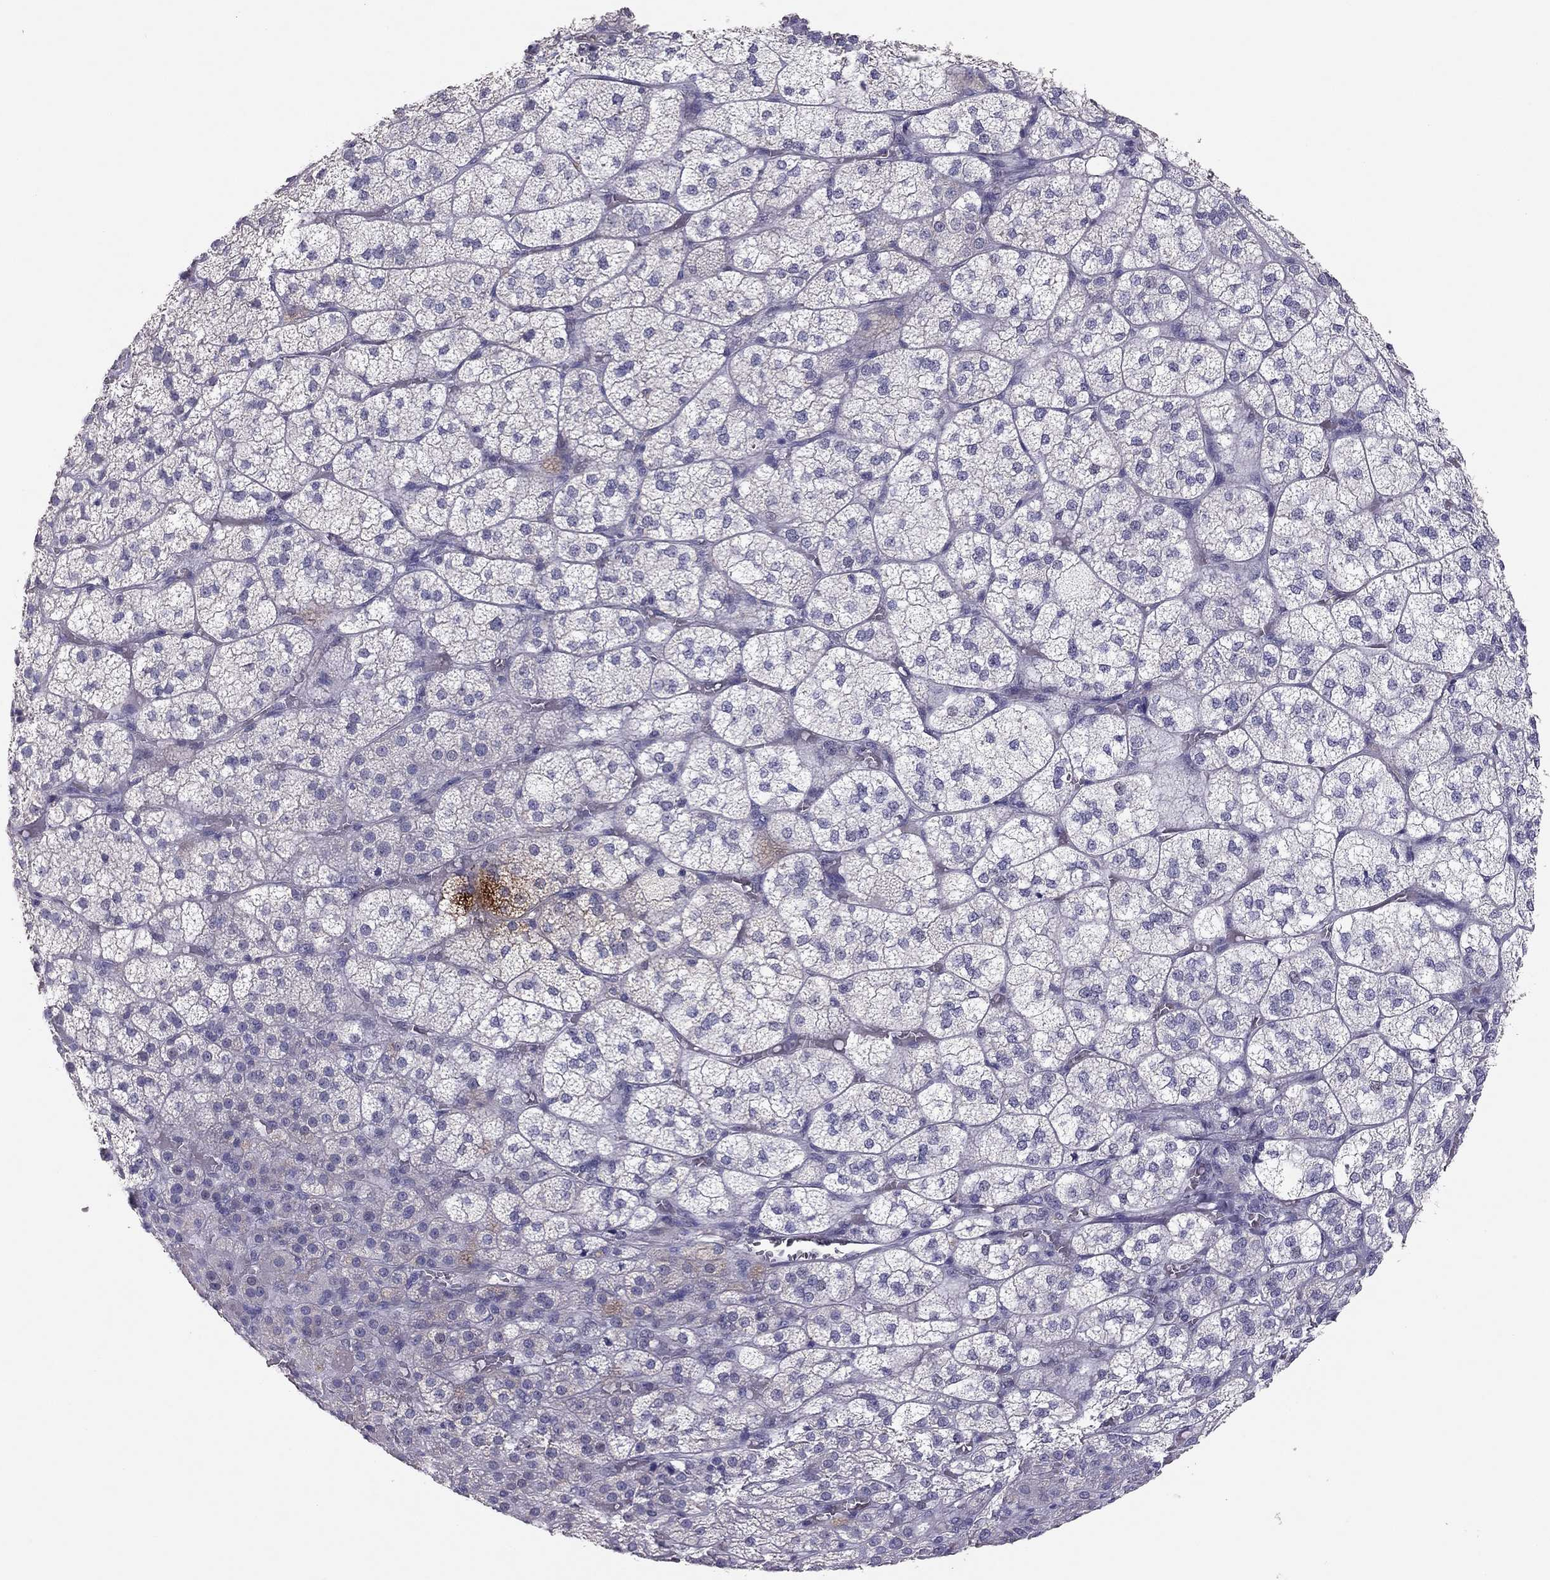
{"staining": {"intensity": "negative", "quantity": "none", "location": "none"}, "tissue": "adrenal gland", "cell_type": "Glandular cells", "image_type": "normal", "snomed": [{"axis": "morphology", "description": "Normal tissue, NOS"}, {"axis": "topography", "description": "Adrenal gland"}], "caption": "High magnification brightfield microscopy of benign adrenal gland stained with DAB (3,3'-diaminobenzidine) (brown) and counterstained with hematoxylin (blue): glandular cells show no significant staining. (Immunohistochemistry (ihc), brightfield microscopy, high magnification).", "gene": "ADORA2A", "patient": {"sex": "female", "age": 60}}